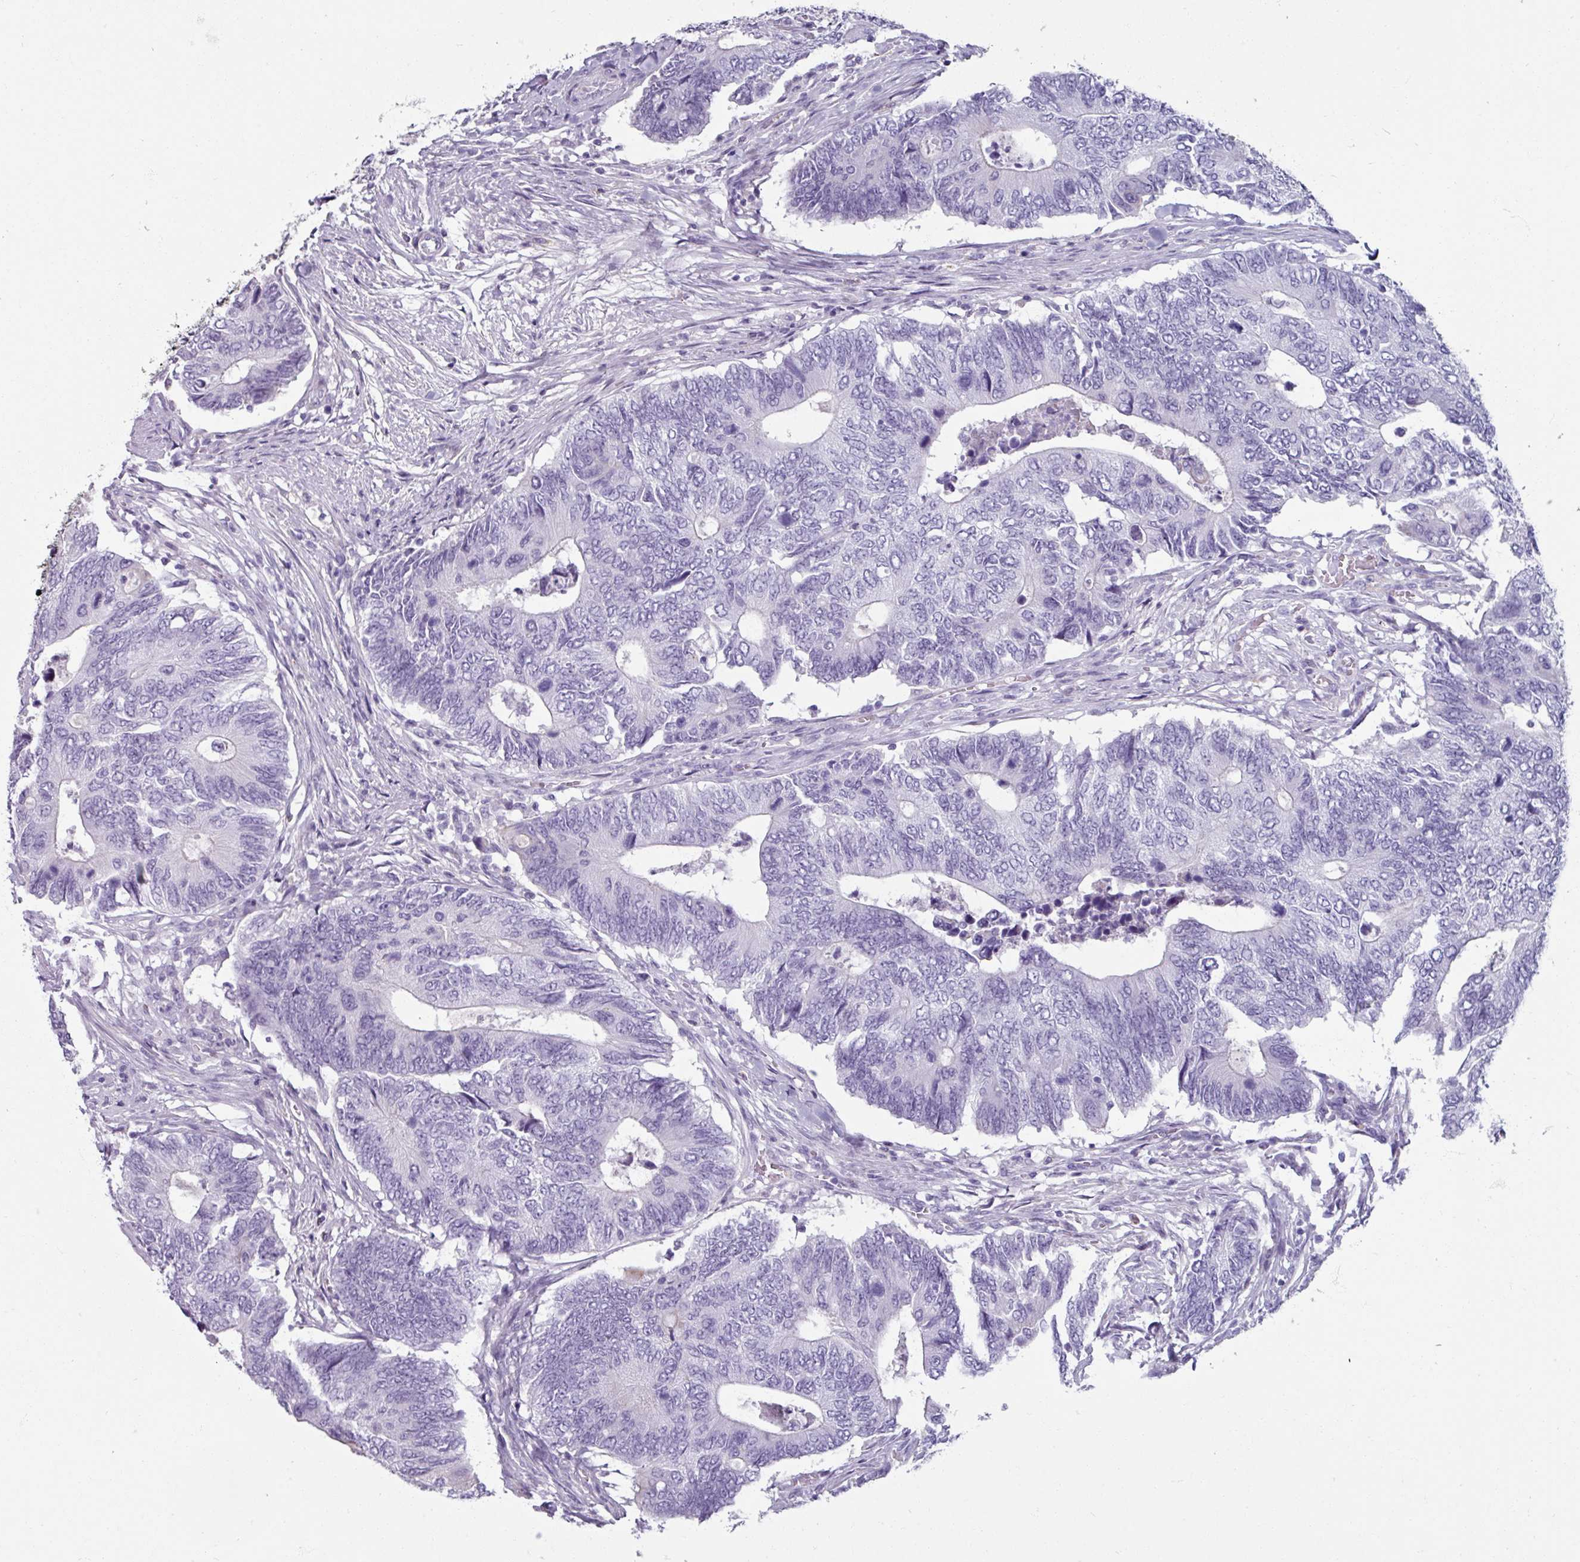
{"staining": {"intensity": "negative", "quantity": "none", "location": "none"}, "tissue": "colorectal cancer", "cell_type": "Tumor cells", "image_type": "cancer", "snomed": [{"axis": "morphology", "description": "Adenocarcinoma, NOS"}, {"axis": "topography", "description": "Colon"}], "caption": "Human colorectal adenocarcinoma stained for a protein using immunohistochemistry shows no expression in tumor cells.", "gene": "SPESP1", "patient": {"sex": "male", "age": 87}}